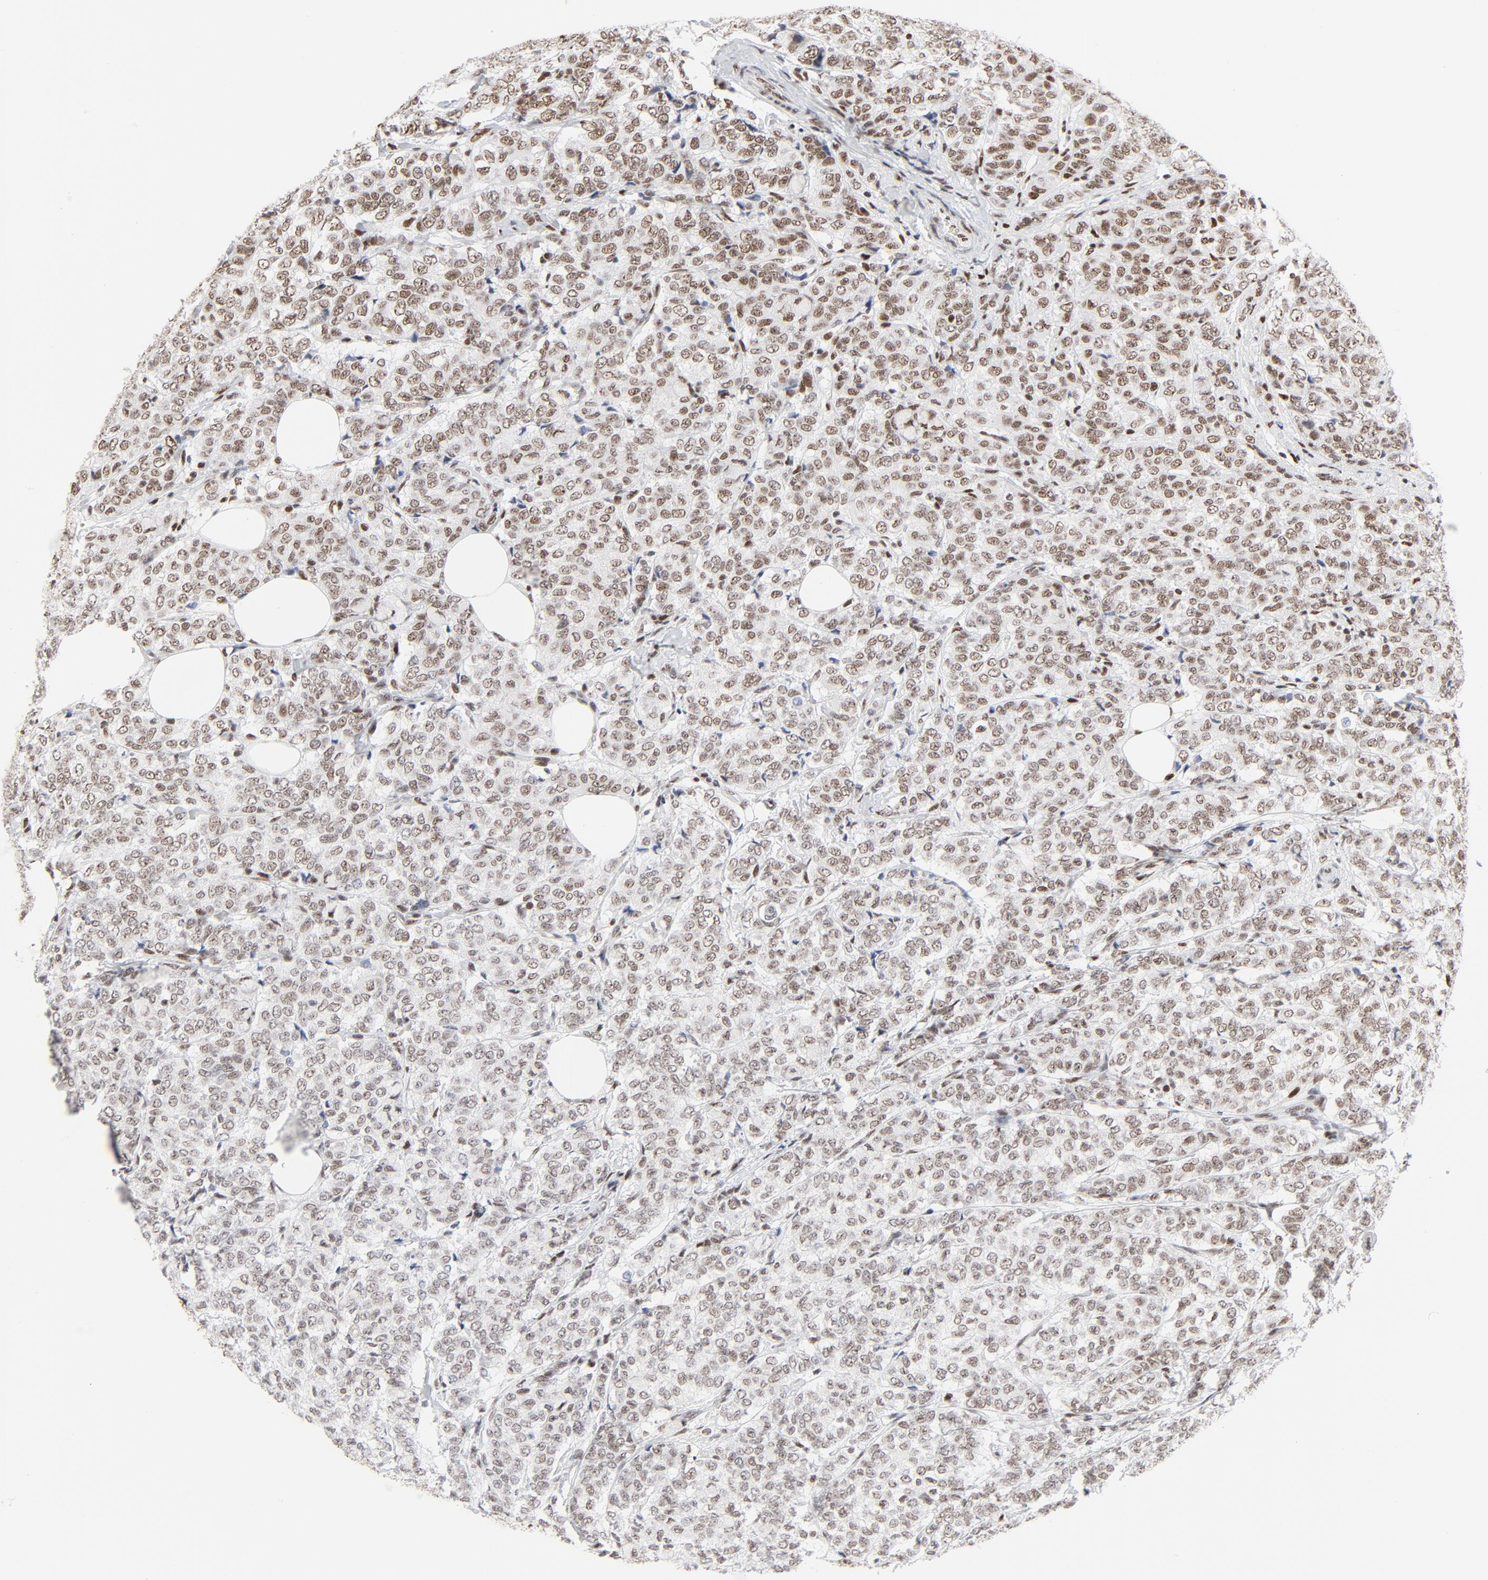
{"staining": {"intensity": "moderate", "quantity": ">75%", "location": "nuclear"}, "tissue": "breast cancer", "cell_type": "Tumor cells", "image_type": "cancer", "snomed": [{"axis": "morphology", "description": "Lobular carcinoma"}, {"axis": "topography", "description": "Breast"}], "caption": "Immunohistochemistry (IHC) of human breast lobular carcinoma exhibits medium levels of moderate nuclear positivity in about >75% of tumor cells.", "gene": "GTF2H1", "patient": {"sex": "female", "age": 60}}